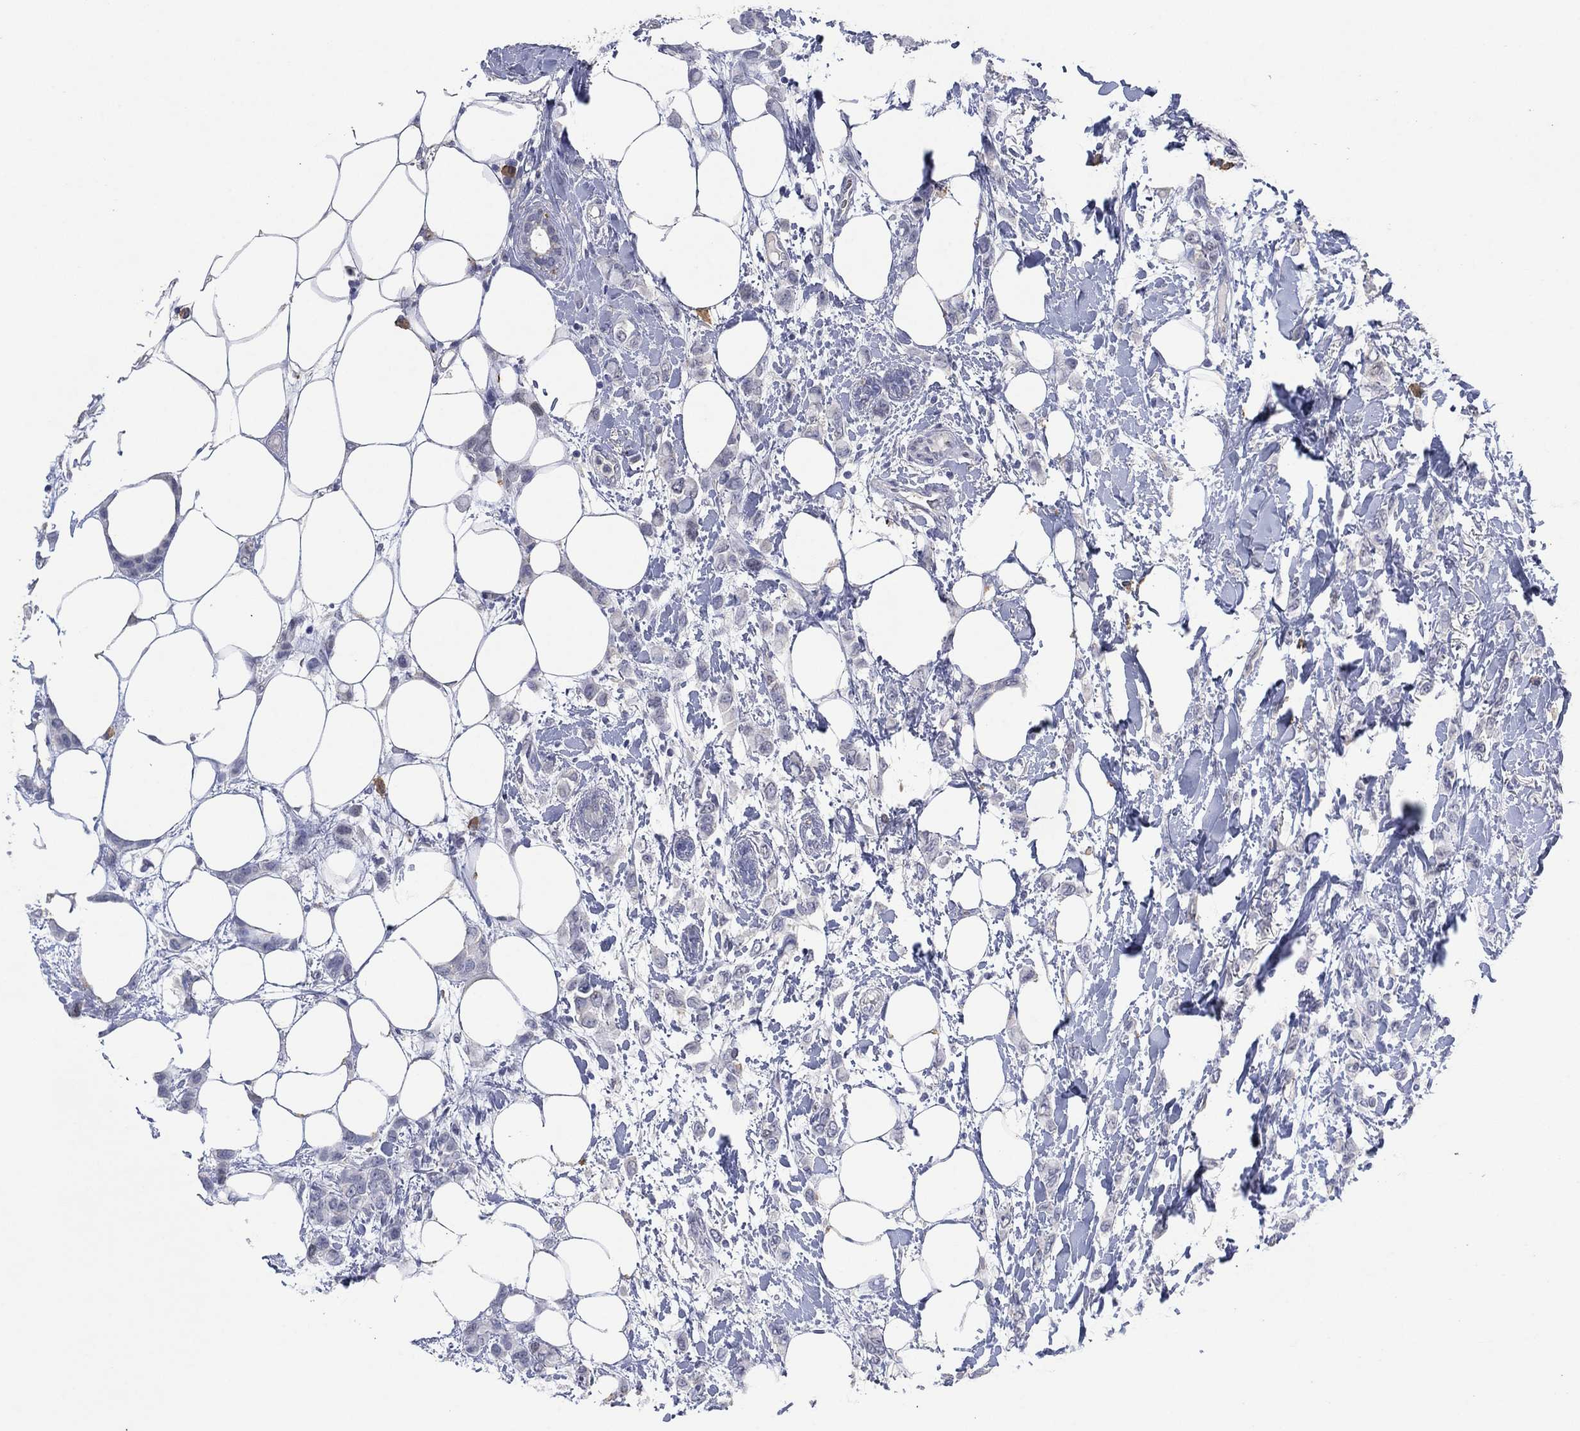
{"staining": {"intensity": "negative", "quantity": "none", "location": "none"}, "tissue": "breast cancer", "cell_type": "Tumor cells", "image_type": "cancer", "snomed": [{"axis": "morphology", "description": "Lobular carcinoma"}, {"axis": "topography", "description": "Breast"}], "caption": "DAB (3,3'-diaminobenzidine) immunohistochemical staining of human breast lobular carcinoma demonstrates no significant staining in tumor cells.", "gene": "FSCN2", "patient": {"sex": "female", "age": 66}}